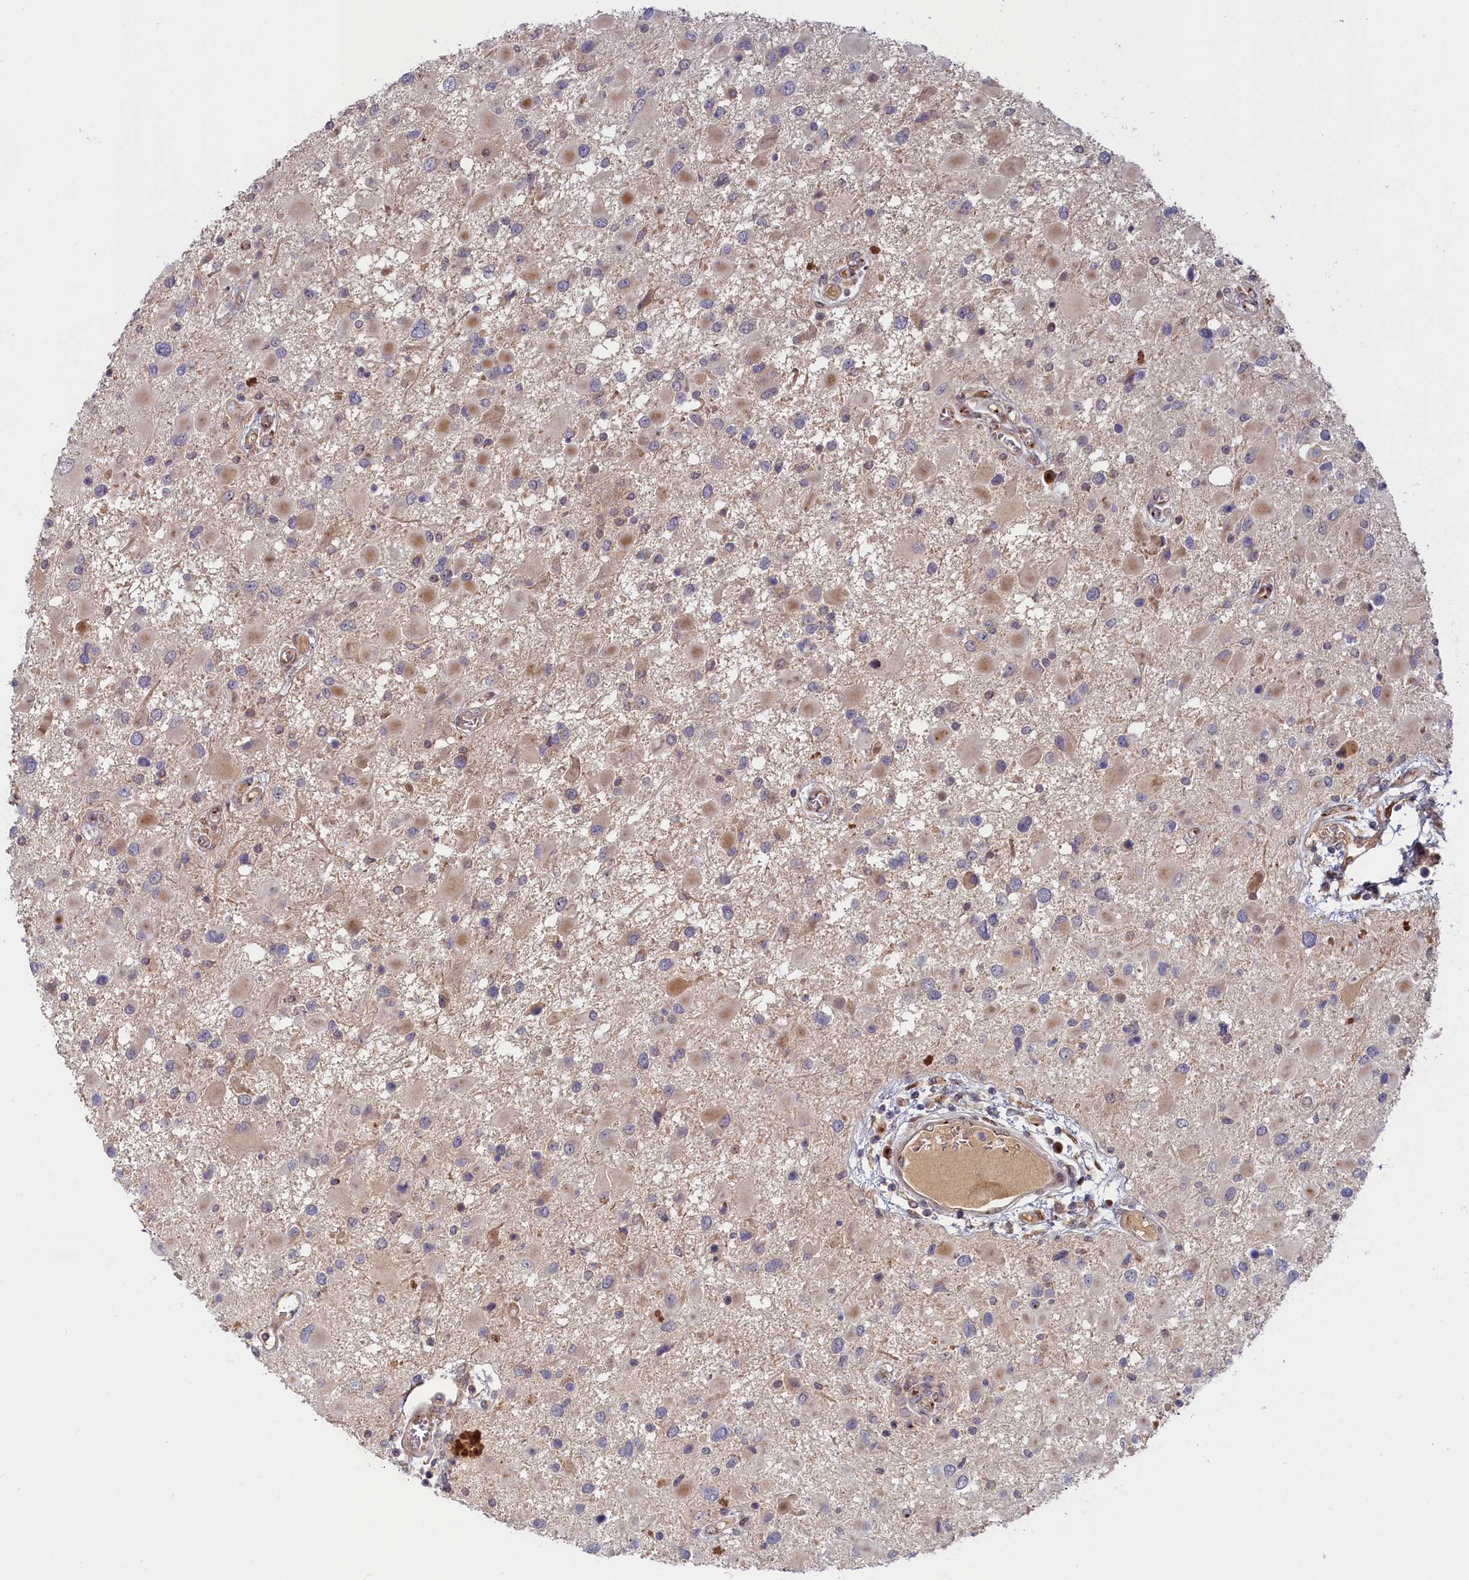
{"staining": {"intensity": "weak", "quantity": "<25%", "location": "cytoplasmic/membranous"}, "tissue": "glioma", "cell_type": "Tumor cells", "image_type": "cancer", "snomed": [{"axis": "morphology", "description": "Glioma, malignant, High grade"}, {"axis": "topography", "description": "Brain"}], "caption": "Immunohistochemistry (IHC) photomicrograph of neoplastic tissue: glioma stained with DAB reveals no significant protein expression in tumor cells.", "gene": "CHST12", "patient": {"sex": "male", "age": 53}}